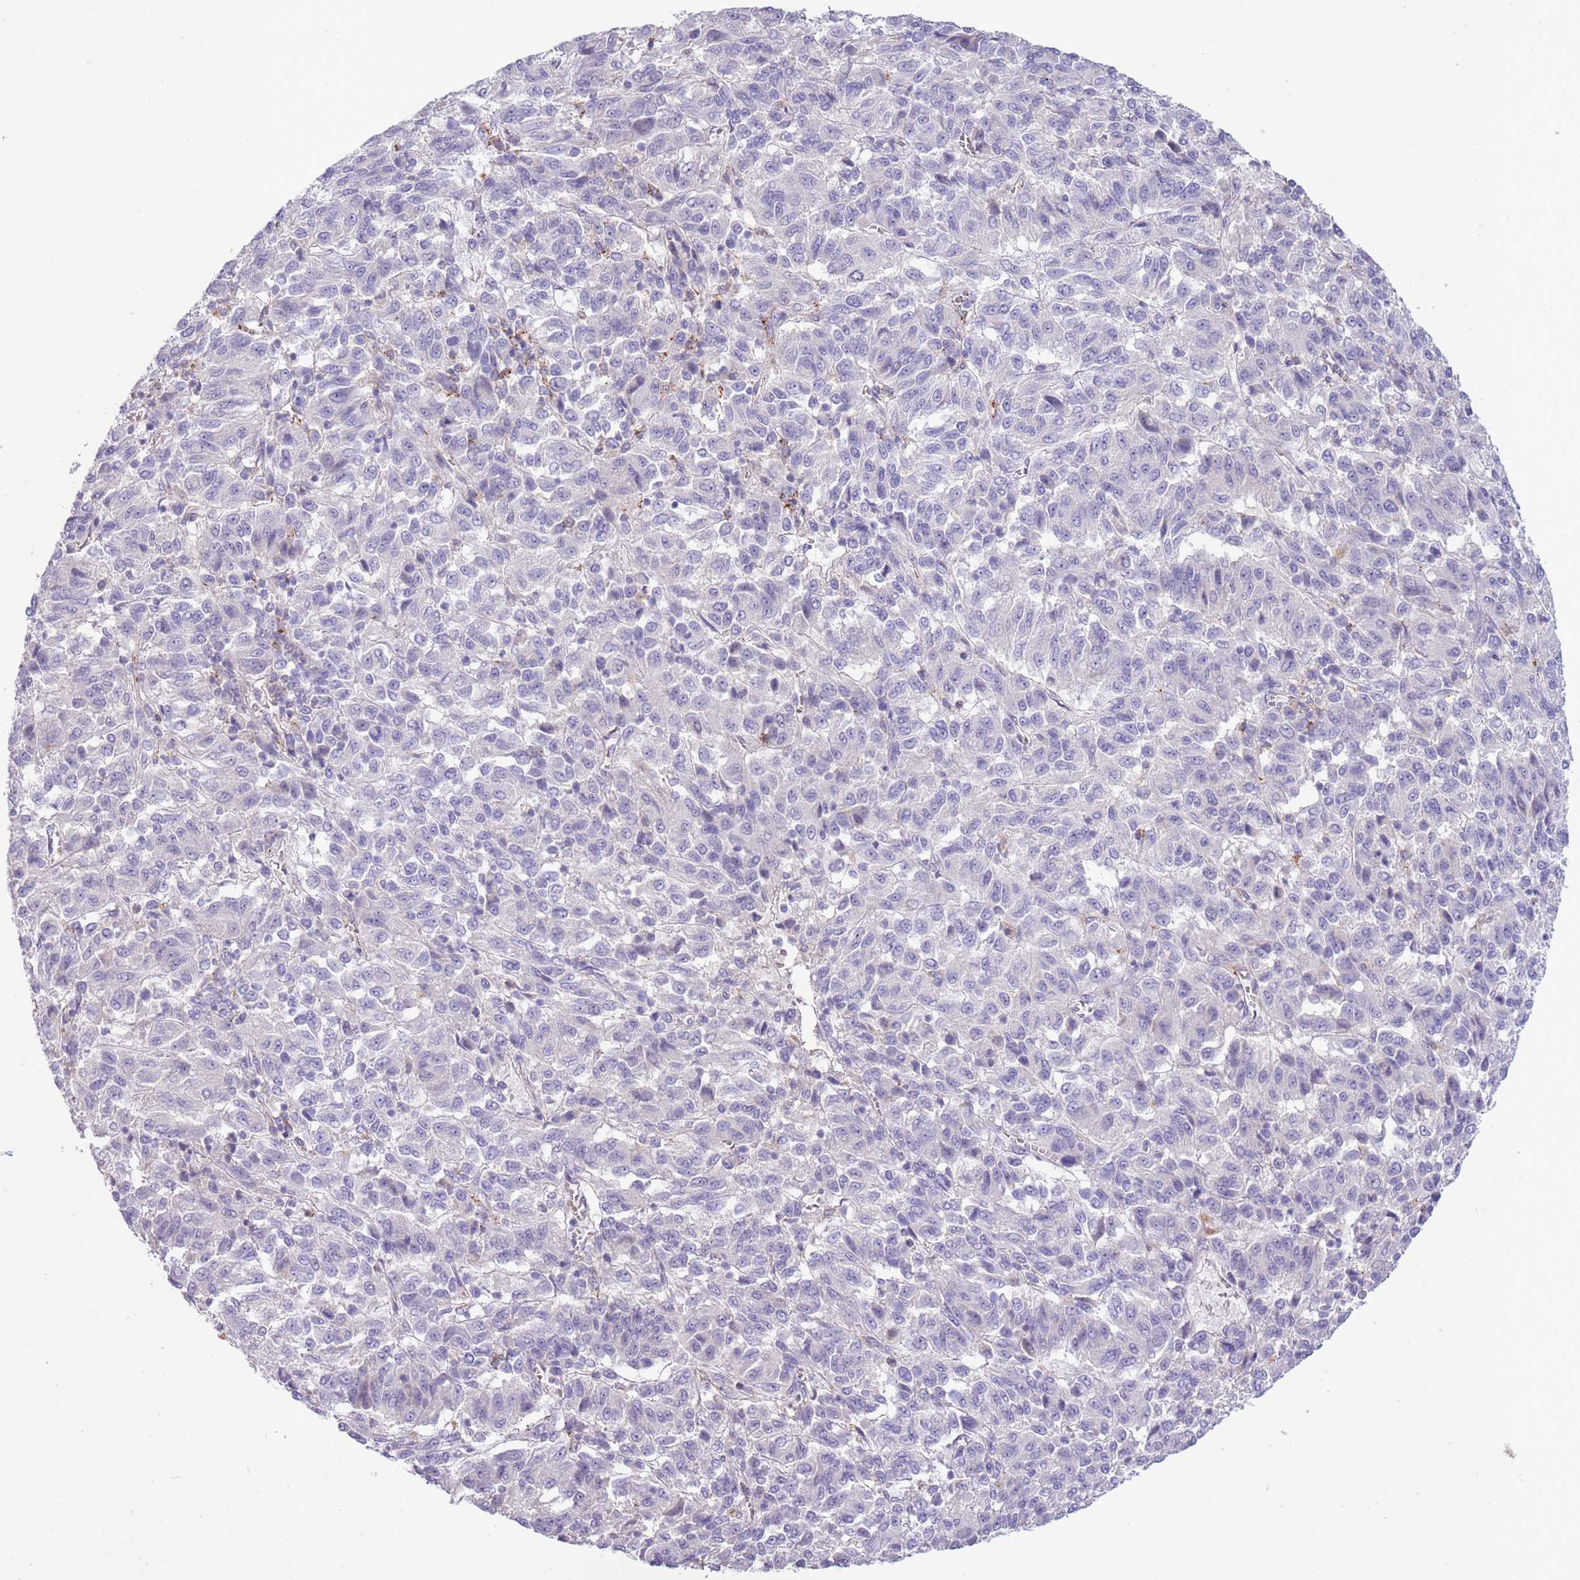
{"staining": {"intensity": "negative", "quantity": "none", "location": "none"}, "tissue": "melanoma", "cell_type": "Tumor cells", "image_type": "cancer", "snomed": [{"axis": "morphology", "description": "Malignant melanoma, Metastatic site"}, {"axis": "topography", "description": "Lung"}], "caption": "High power microscopy photomicrograph of an IHC photomicrograph of malignant melanoma (metastatic site), revealing no significant positivity in tumor cells. (Stains: DAB immunohistochemistry (IHC) with hematoxylin counter stain, Microscopy: brightfield microscopy at high magnification).", "gene": "ABHD17A", "patient": {"sex": "male", "age": 64}}